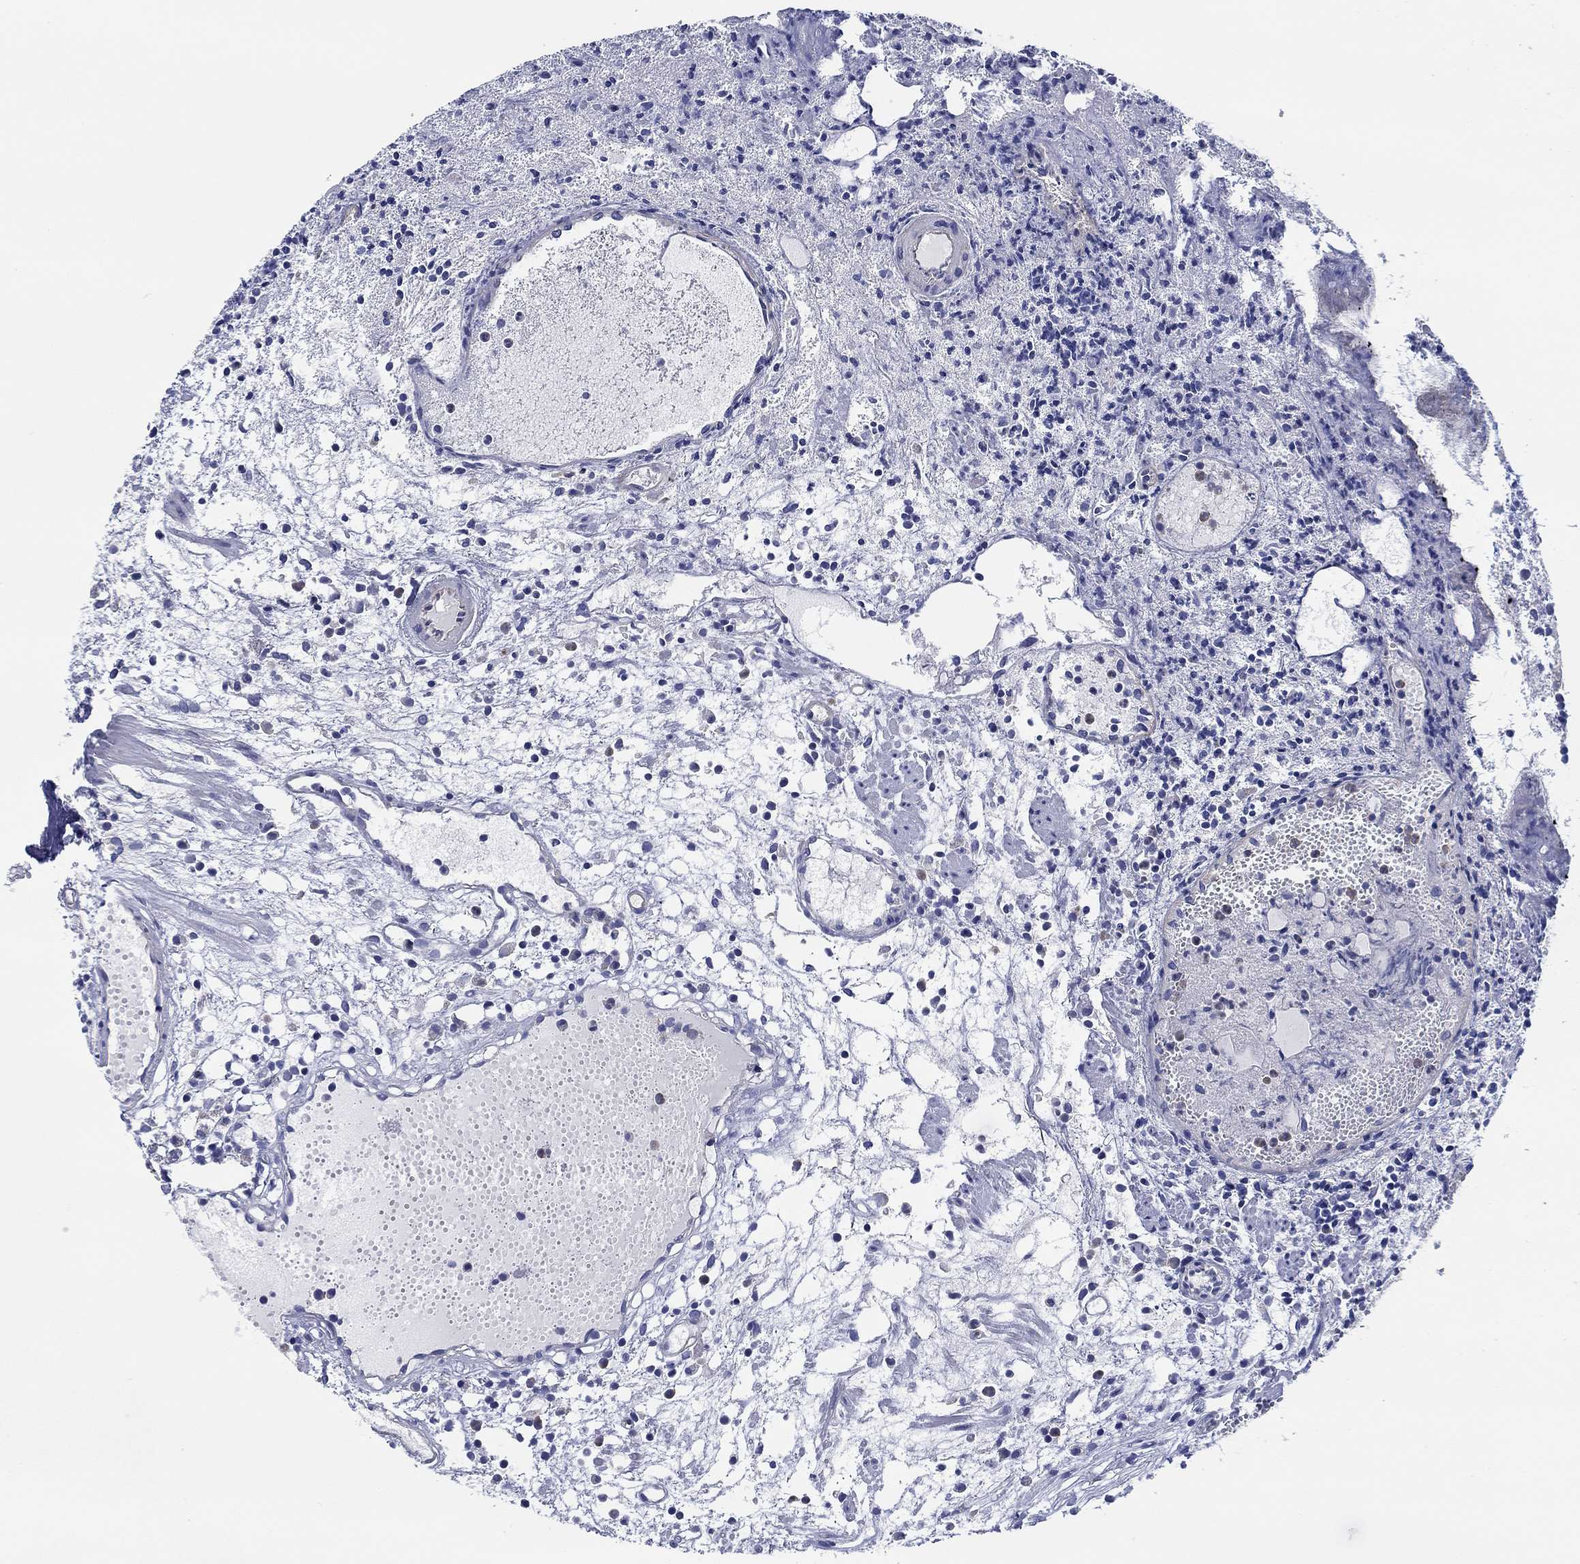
{"staining": {"intensity": "negative", "quantity": "none", "location": "none"}, "tissue": "urothelial cancer", "cell_type": "Tumor cells", "image_type": "cancer", "snomed": [{"axis": "morphology", "description": "Urothelial carcinoma, Low grade"}, {"axis": "topography", "description": "Urinary bladder"}], "caption": "Tumor cells show no significant staining in urothelial cancer.", "gene": "CFAP61", "patient": {"sex": "male", "age": 79}}